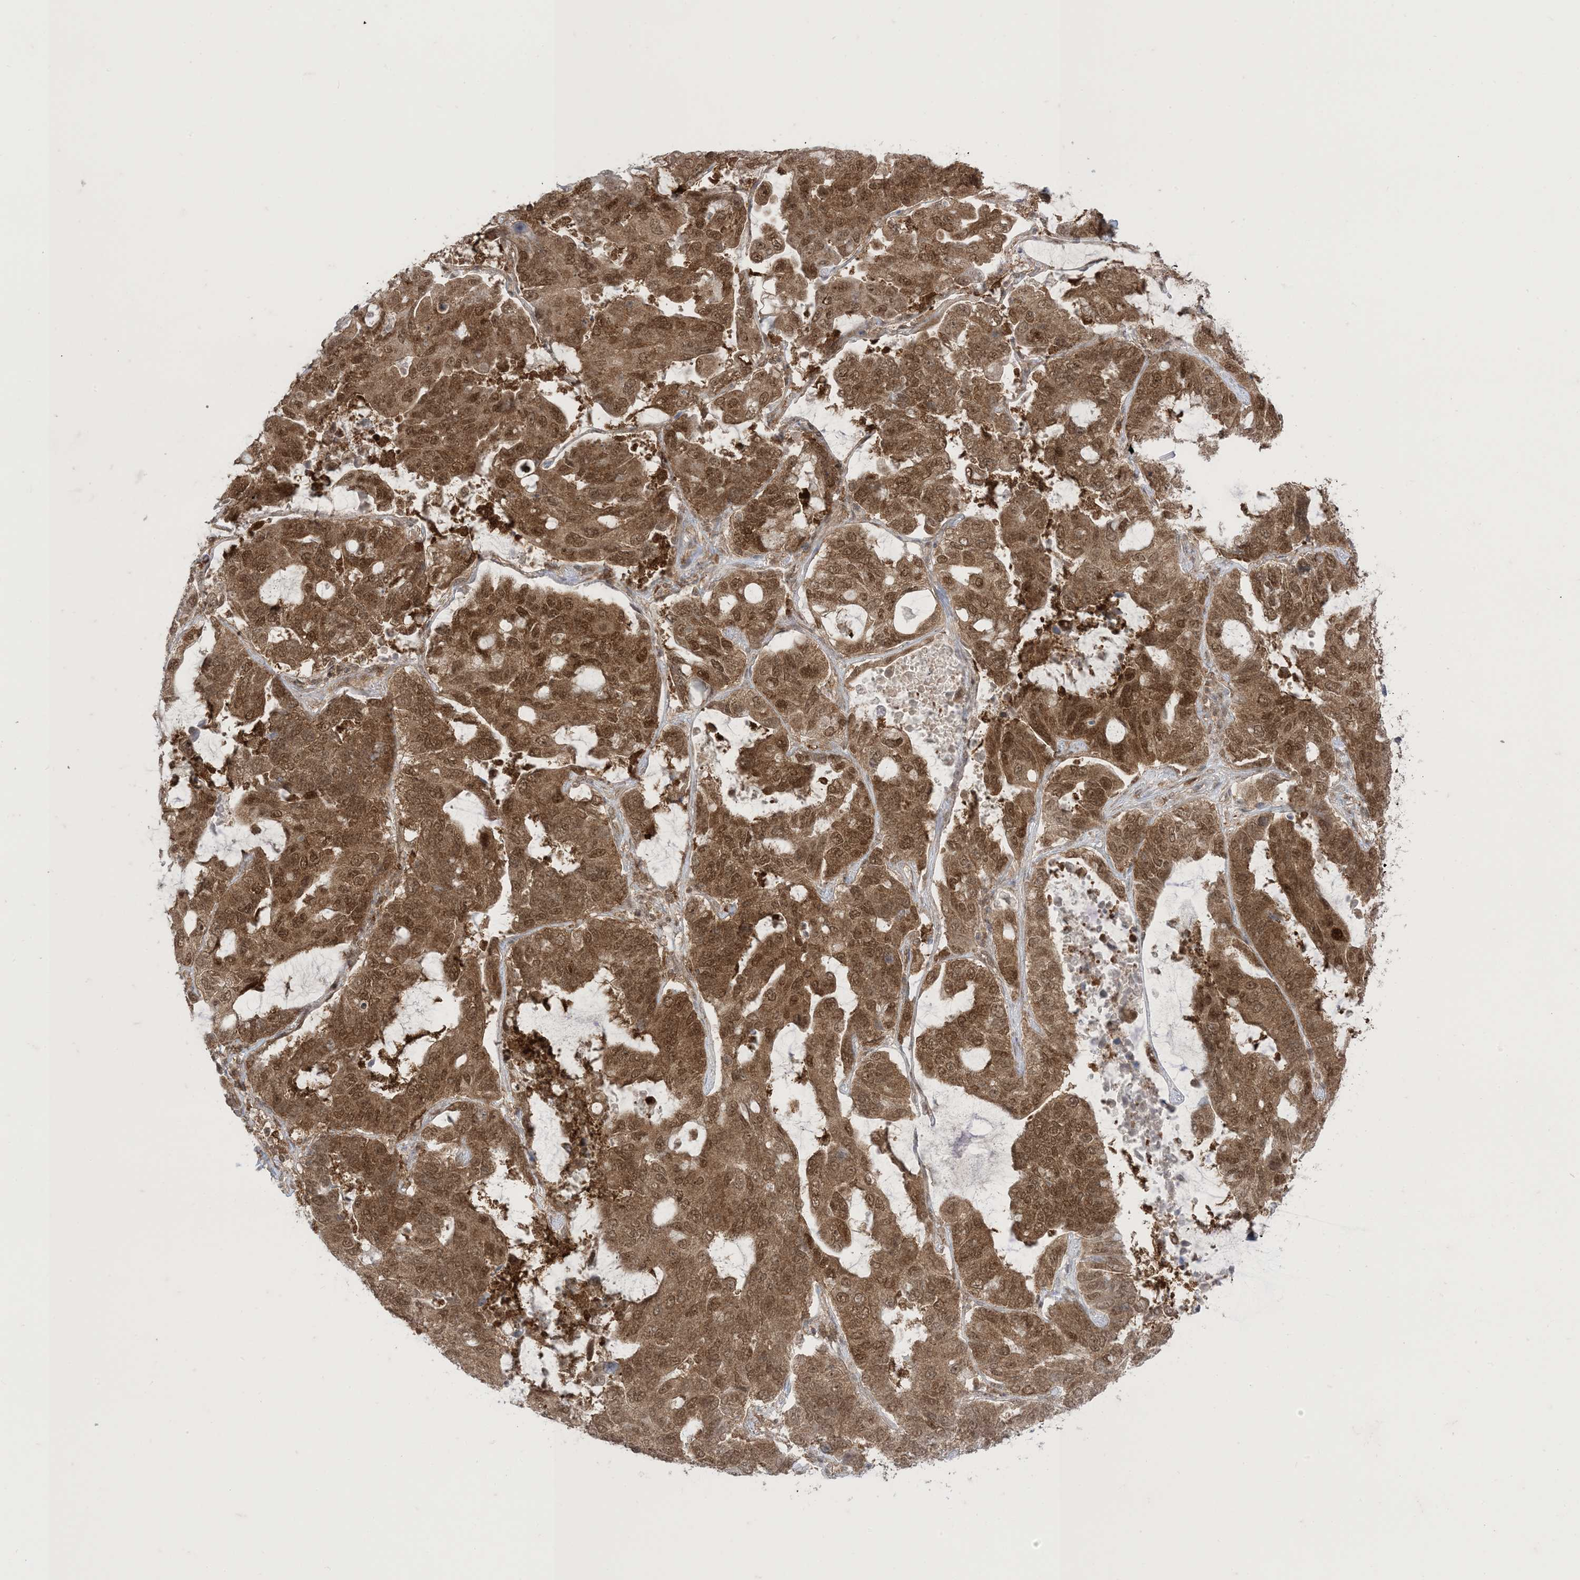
{"staining": {"intensity": "moderate", "quantity": ">75%", "location": "cytoplasmic/membranous,nuclear"}, "tissue": "lung cancer", "cell_type": "Tumor cells", "image_type": "cancer", "snomed": [{"axis": "morphology", "description": "Adenocarcinoma, NOS"}, {"axis": "topography", "description": "Lung"}], "caption": "Human lung cancer stained with a protein marker demonstrates moderate staining in tumor cells.", "gene": "PTPA", "patient": {"sex": "male", "age": 64}}